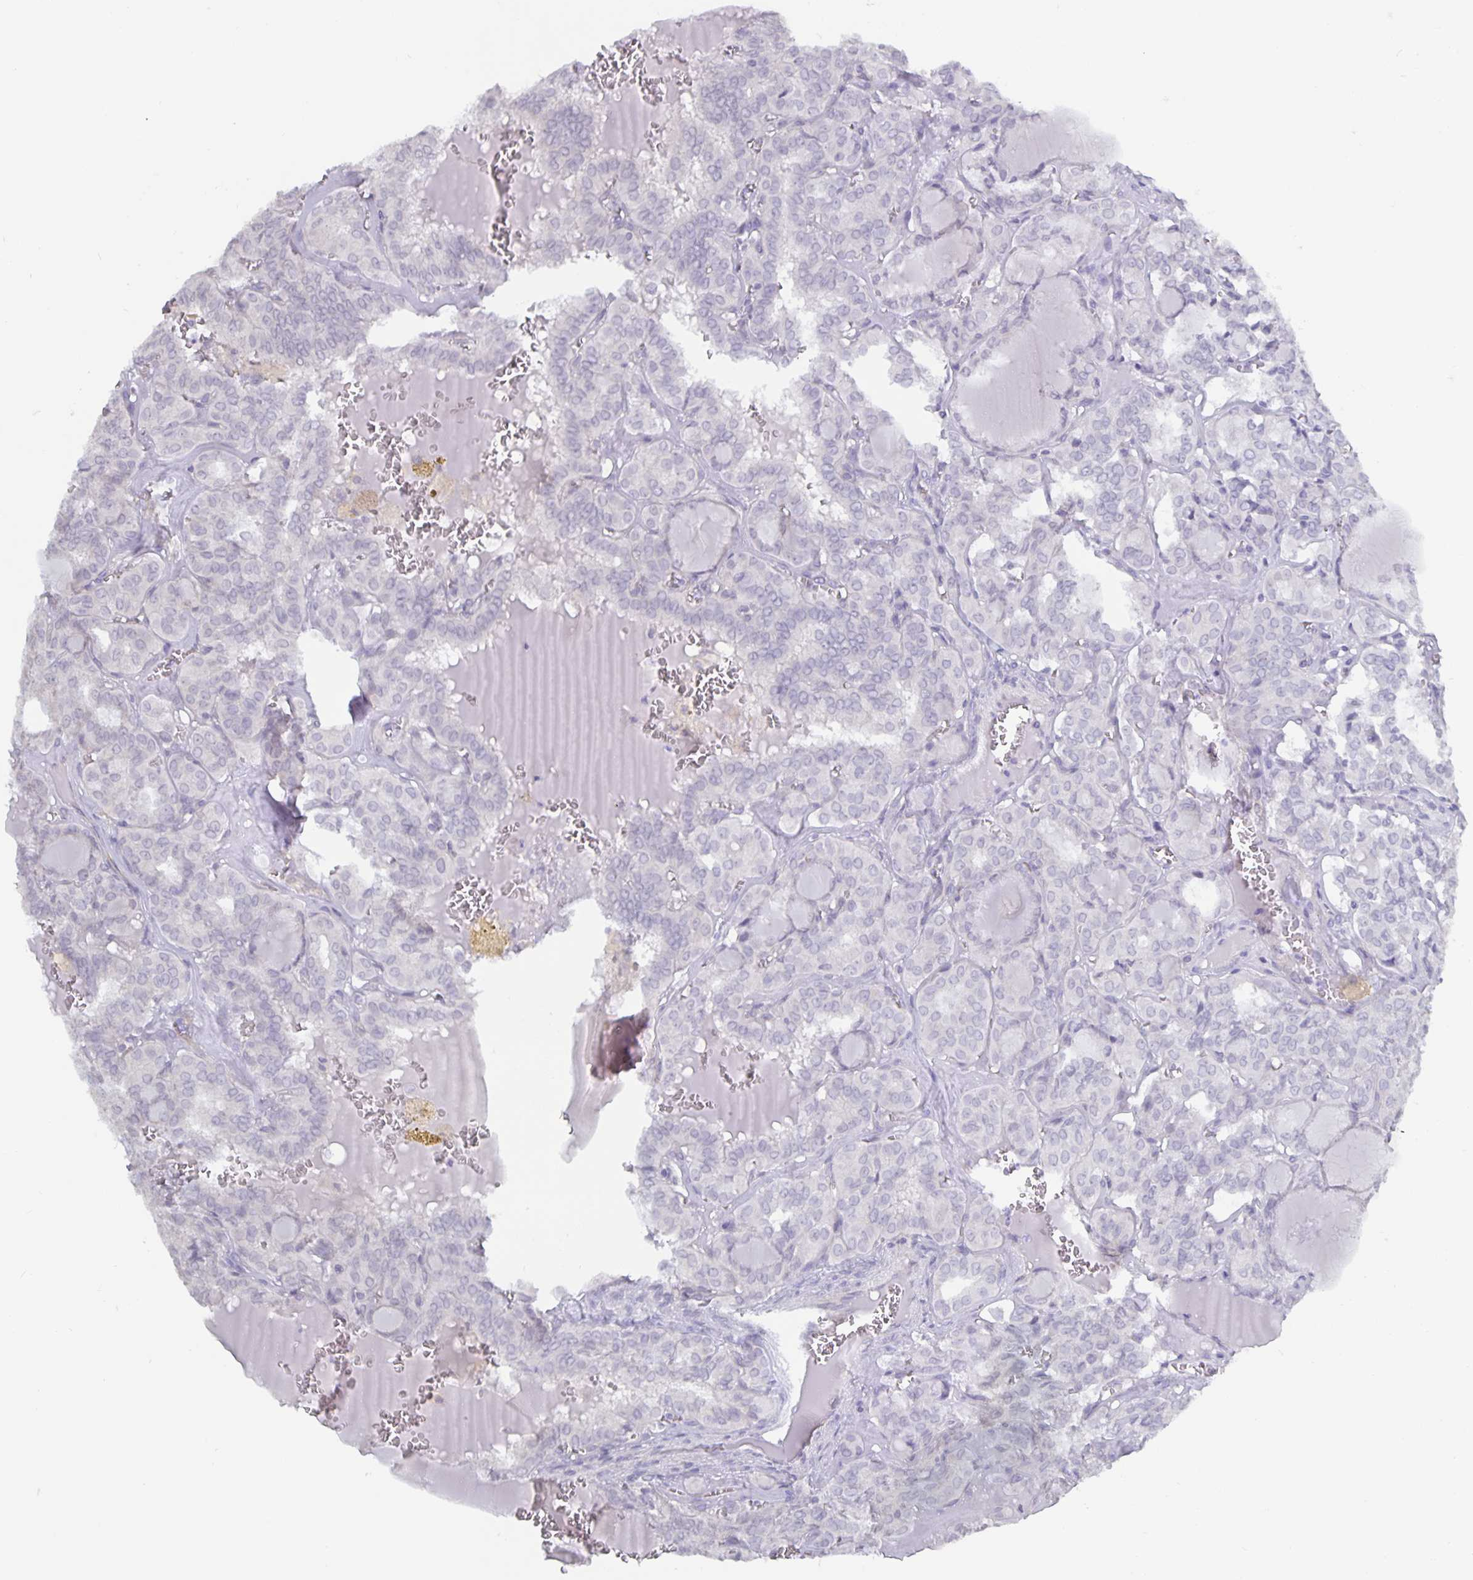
{"staining": {"intensity": "negative", "quantity": "none", "location": "none"}, "tissue": "thyroid cancer", "cell_type": "Tumor cells", "image_type": "cancer", "snomed": [{"axis": "morphology", "description": "Papillary adenocarcinoma, NOS"}, {"axis": "topography", "description": "Thyroid gland"}], "caption": "Immunohistochemistry photomicrograph of neoplastic tissue: thyroid cancer (papillary adenocarcinoma) stained with DAB shows no significant protein staining in tumor cells.", "gene": "PLCB3", "patient": {"sex": "female", "age": 41}}